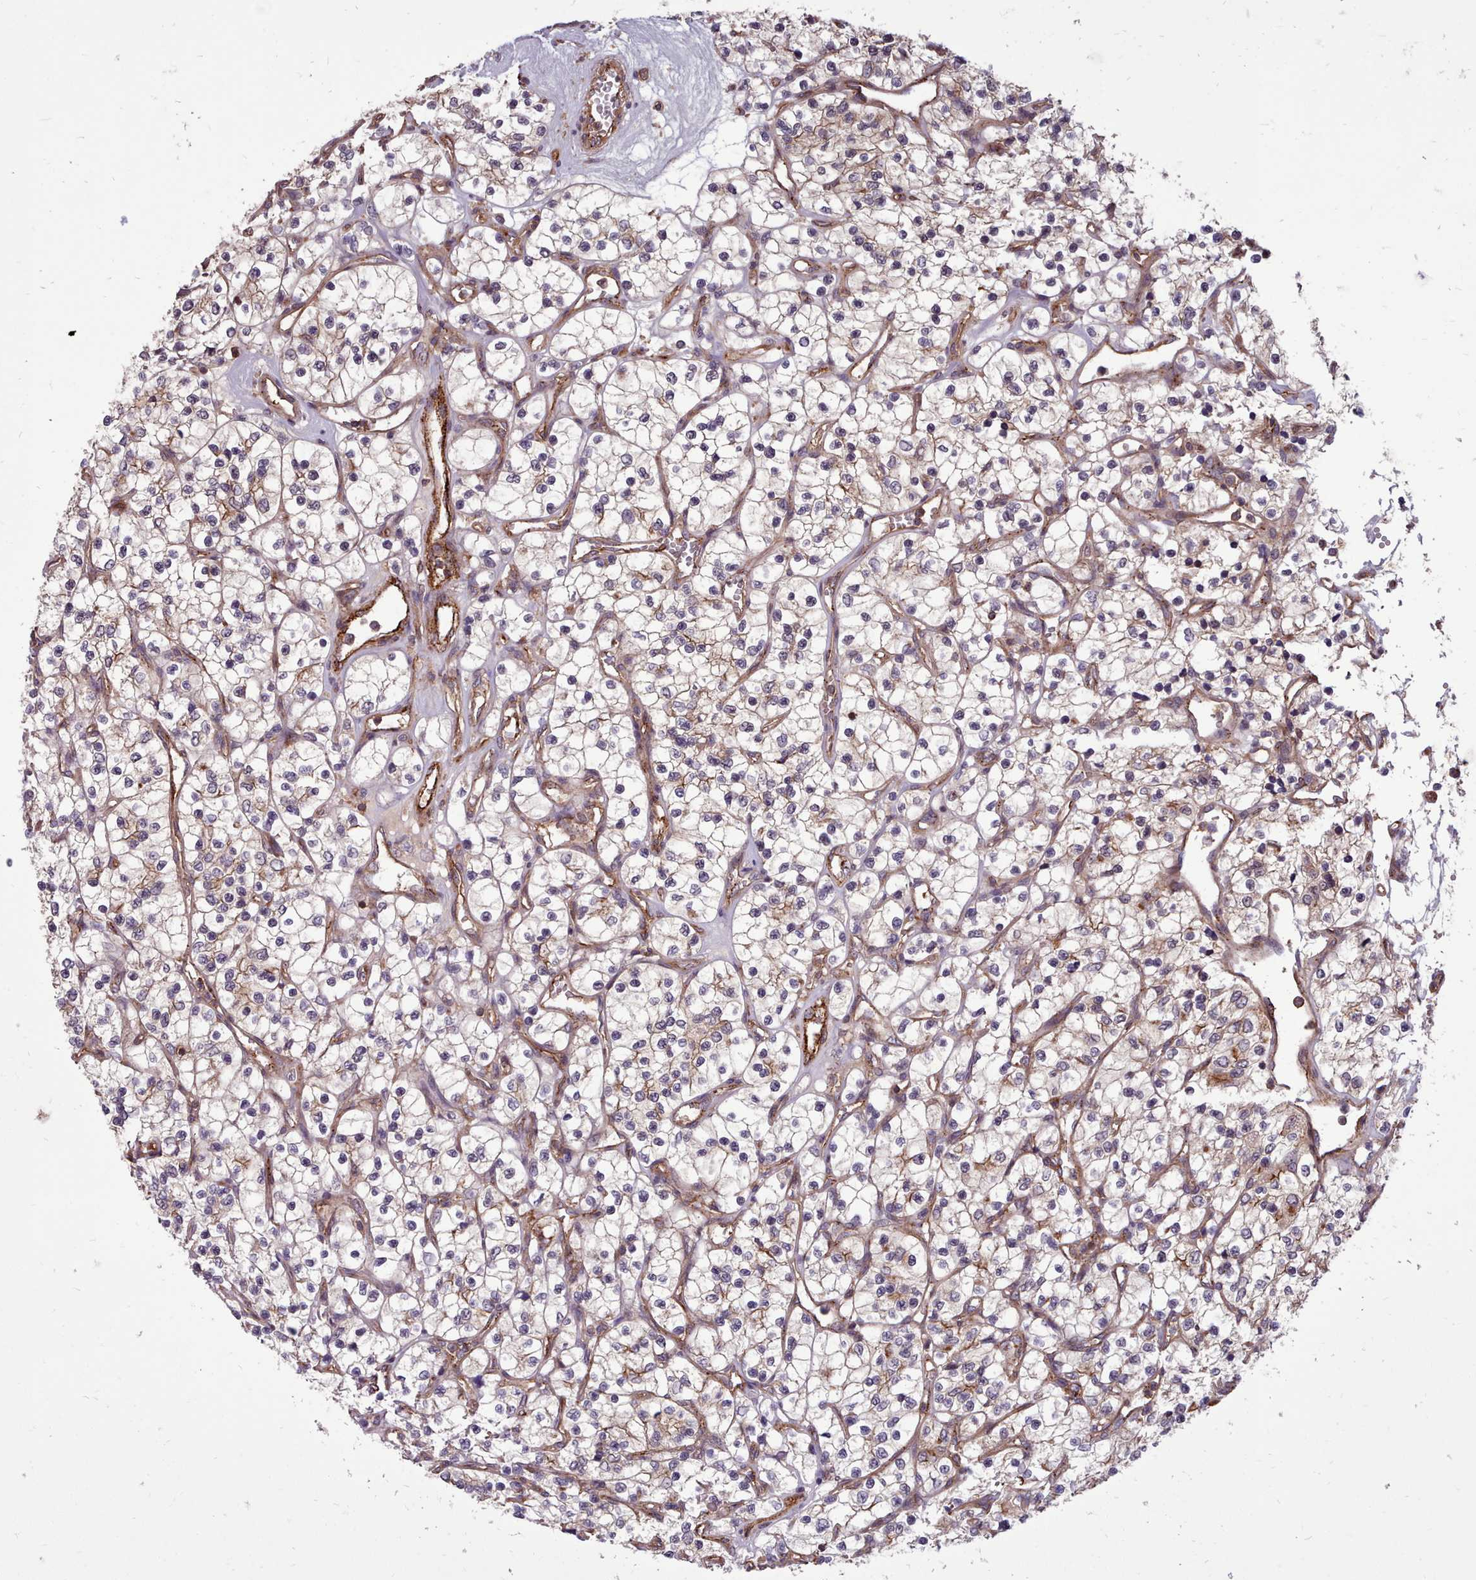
{"staining": {"intensity": "weak", "quantity": ">75%", "location": "cytoplasmic/membranous"}, "tissue": "renal cancer", "cell_type": "Tumor cells", "image_type": "cancer", "snomed": [{"axis": "morphology", "description": "Adenocarcinoma, NOS"}, {"axis": "topography", "description": "Kidney"}], "caption": "This image displays immunohistochemistry staining of human renal cancer, with low weak cytoplasmic/membranous positivity in about >75% of tumor cells.", "gene": "STUB1", "patient": {"sex": "female", "age": 69}}